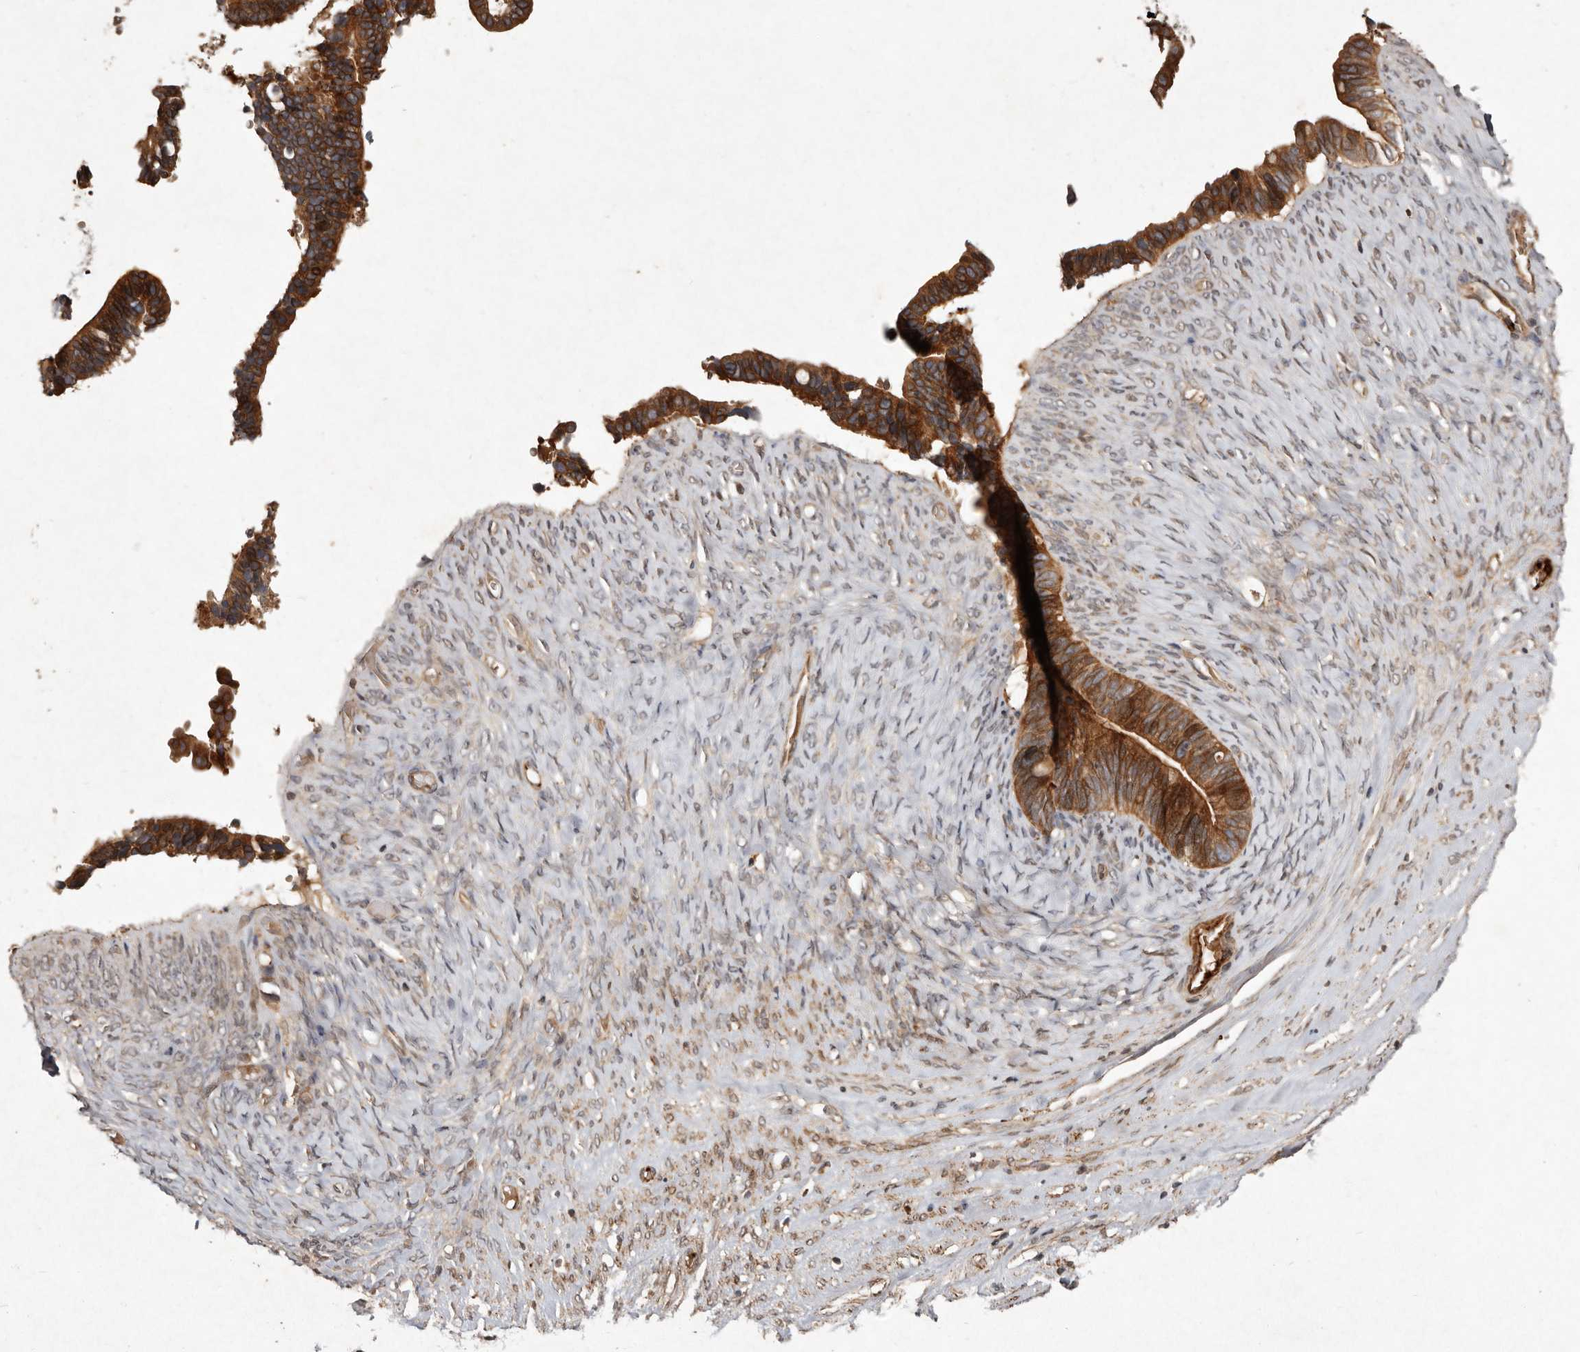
{"staining": {"intensity": "strong", "quantity": ">75%", "location": "cytoplasmic/membranous"}, "tissue": "ovarian cancer", "cell_type": "Tumor cells", "image_type": "cancer", "snomed": [{"axis": "morphology", "description": "Cystadenocarcinoma, serous, NOS"}, {"axis": "topography", "description": "Ovary"}], "caption": "Ovarian serous cystadenocarcinoma was stained to show a protein in brown. There is high levels of strong cytoplasmic/membranous staining in about >75% of tumor cells.", "gene": "SEMA3A", "patient": {"sex": "female", "age": 56}}